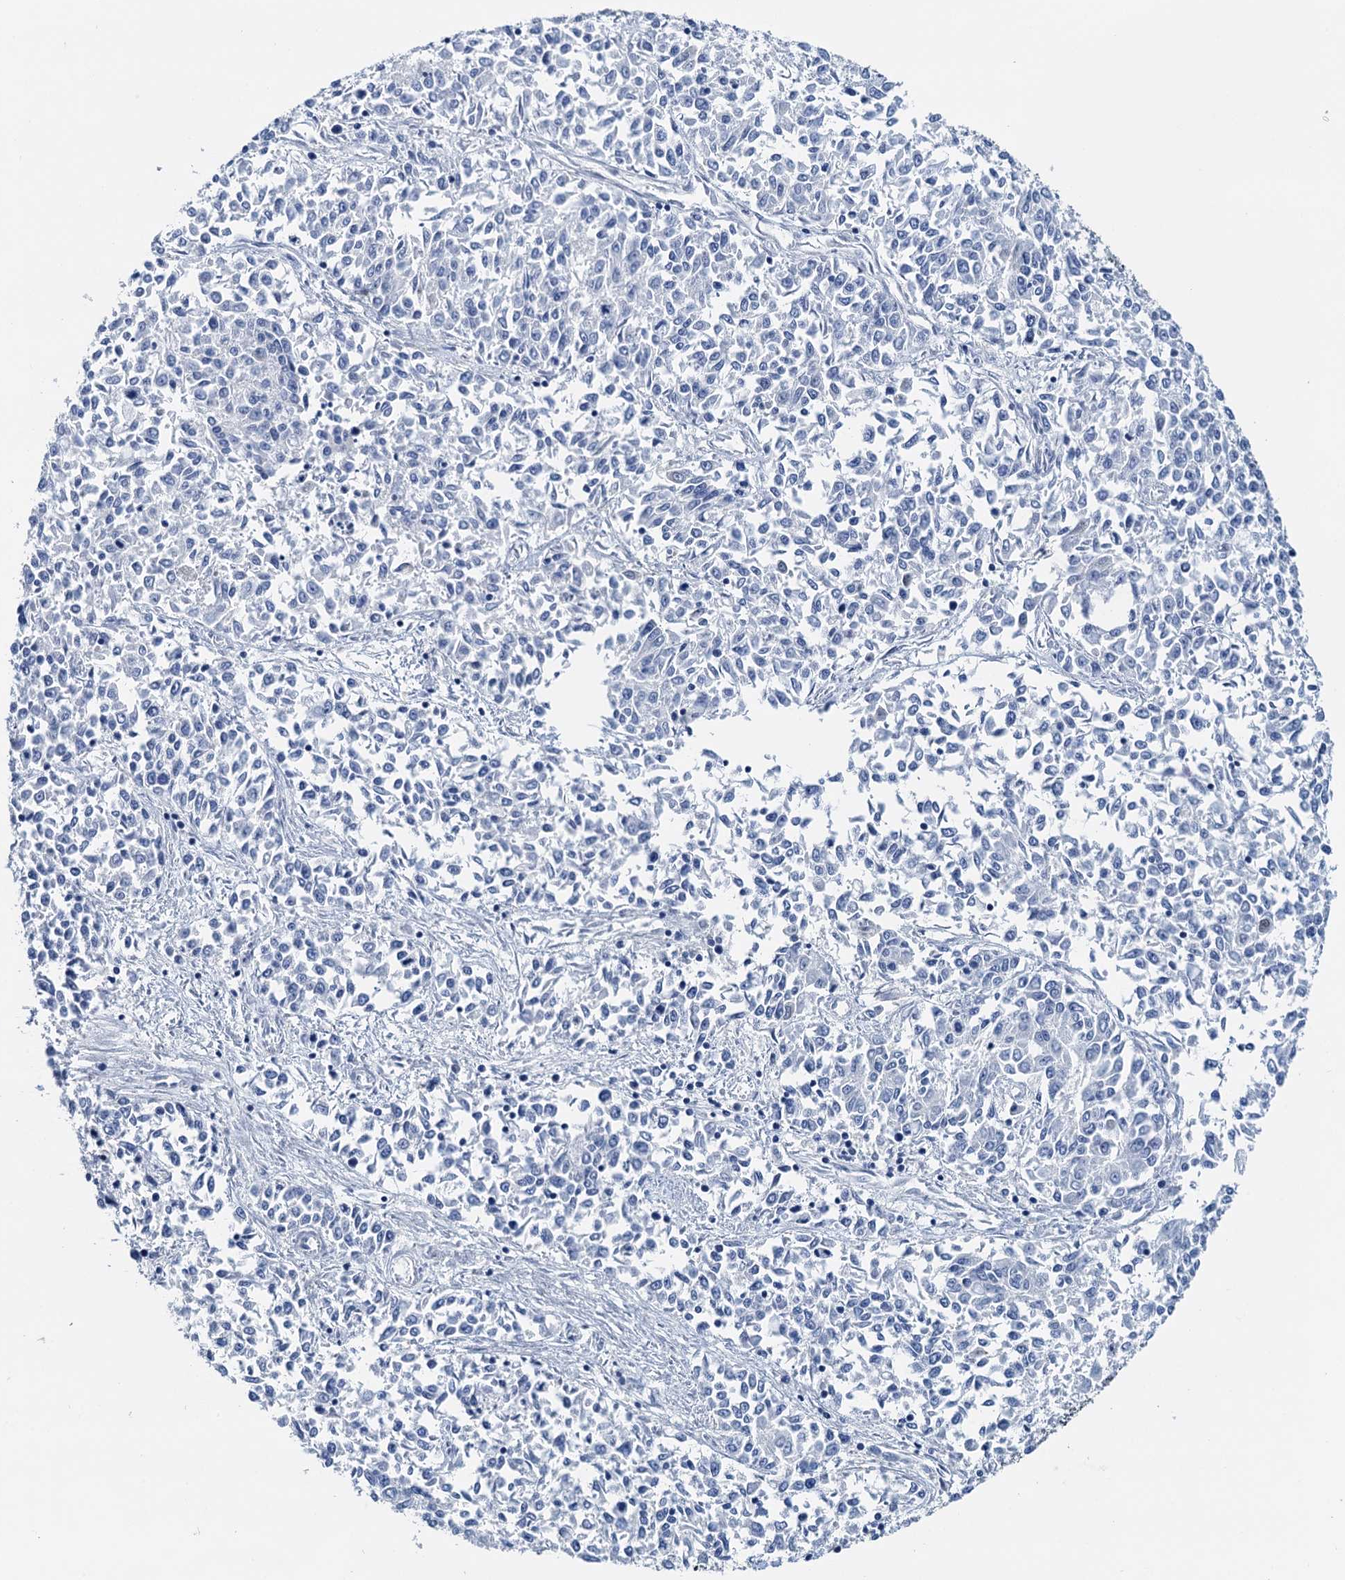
{"staining": {"intensity": "weak", "quantity": "25%-75%", "location": "nuclear"}, "tissue": "endometrial cancer", "cell_type": "Tumor cells", "image_type": "cancer", "snomed": [{"axis": "morphology", "description": "Adenocarcinoma, NOS"}, {"axis": "topography", "description": "Endometrium"}], "caption": "Human adenocarcinoma (endometrial) stained for a protein (brown) demonstrates weak nuclear positive positivity in about 25%-75% of tumor cells.", "gene": "SLTM", "patient": {"sex": "female", "age": 50}}